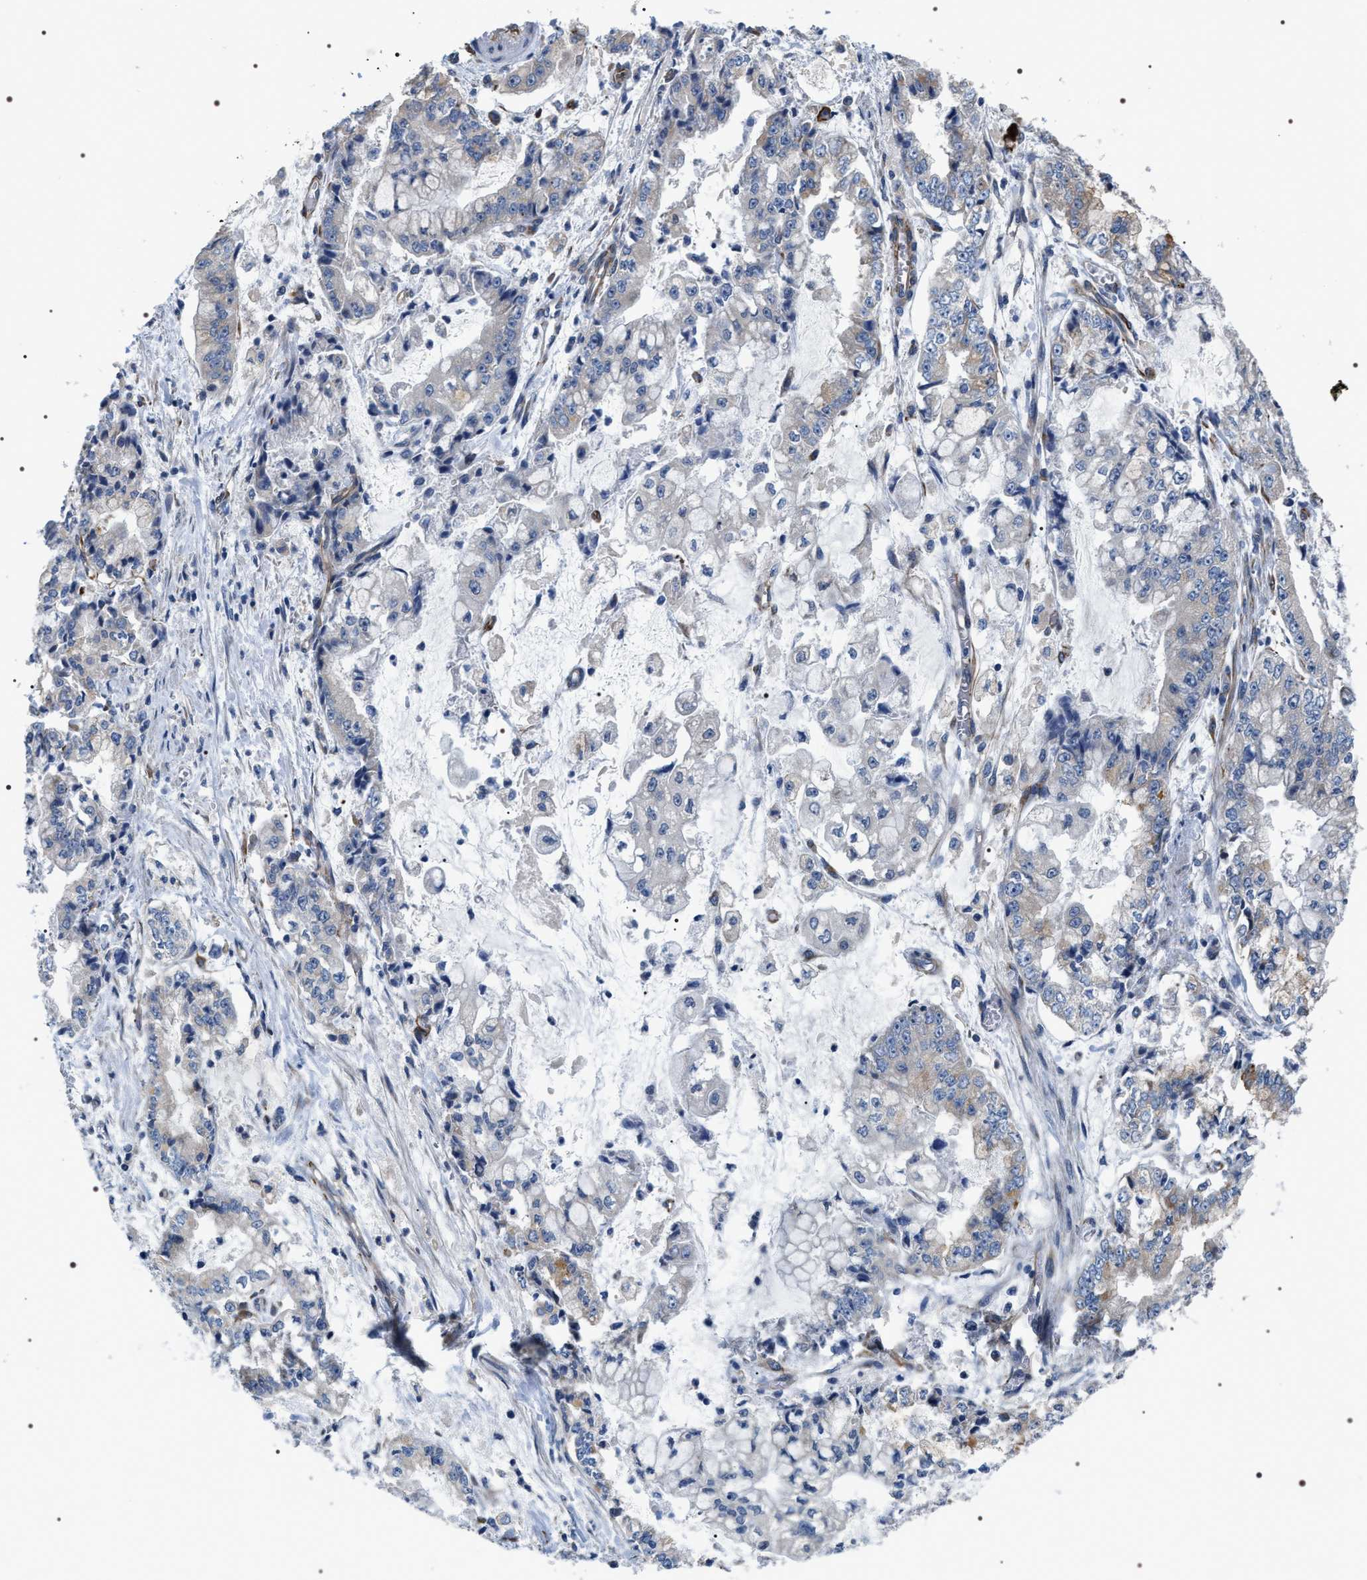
{"staining": {"intensity": "weak", "quantity": "<25%", "location": "cytoplasmic/membranous"}, "tissue": "stomach cancer", "cell_type": "Tumor cells", "image_type": "cancer", "snomed": [{"axis": "morphology", "description": "Adenocarcinoma, NOS"}, {"axis": "topography", "description": "Stomach"}], "caption": "This is an immunohistochemistry histopathology image of human stomach cancer (adenocarcinoma). There is no staining in tumor cells.", "gene": "PKD1L1", "patient": {"sex": "male", "age": 76}}